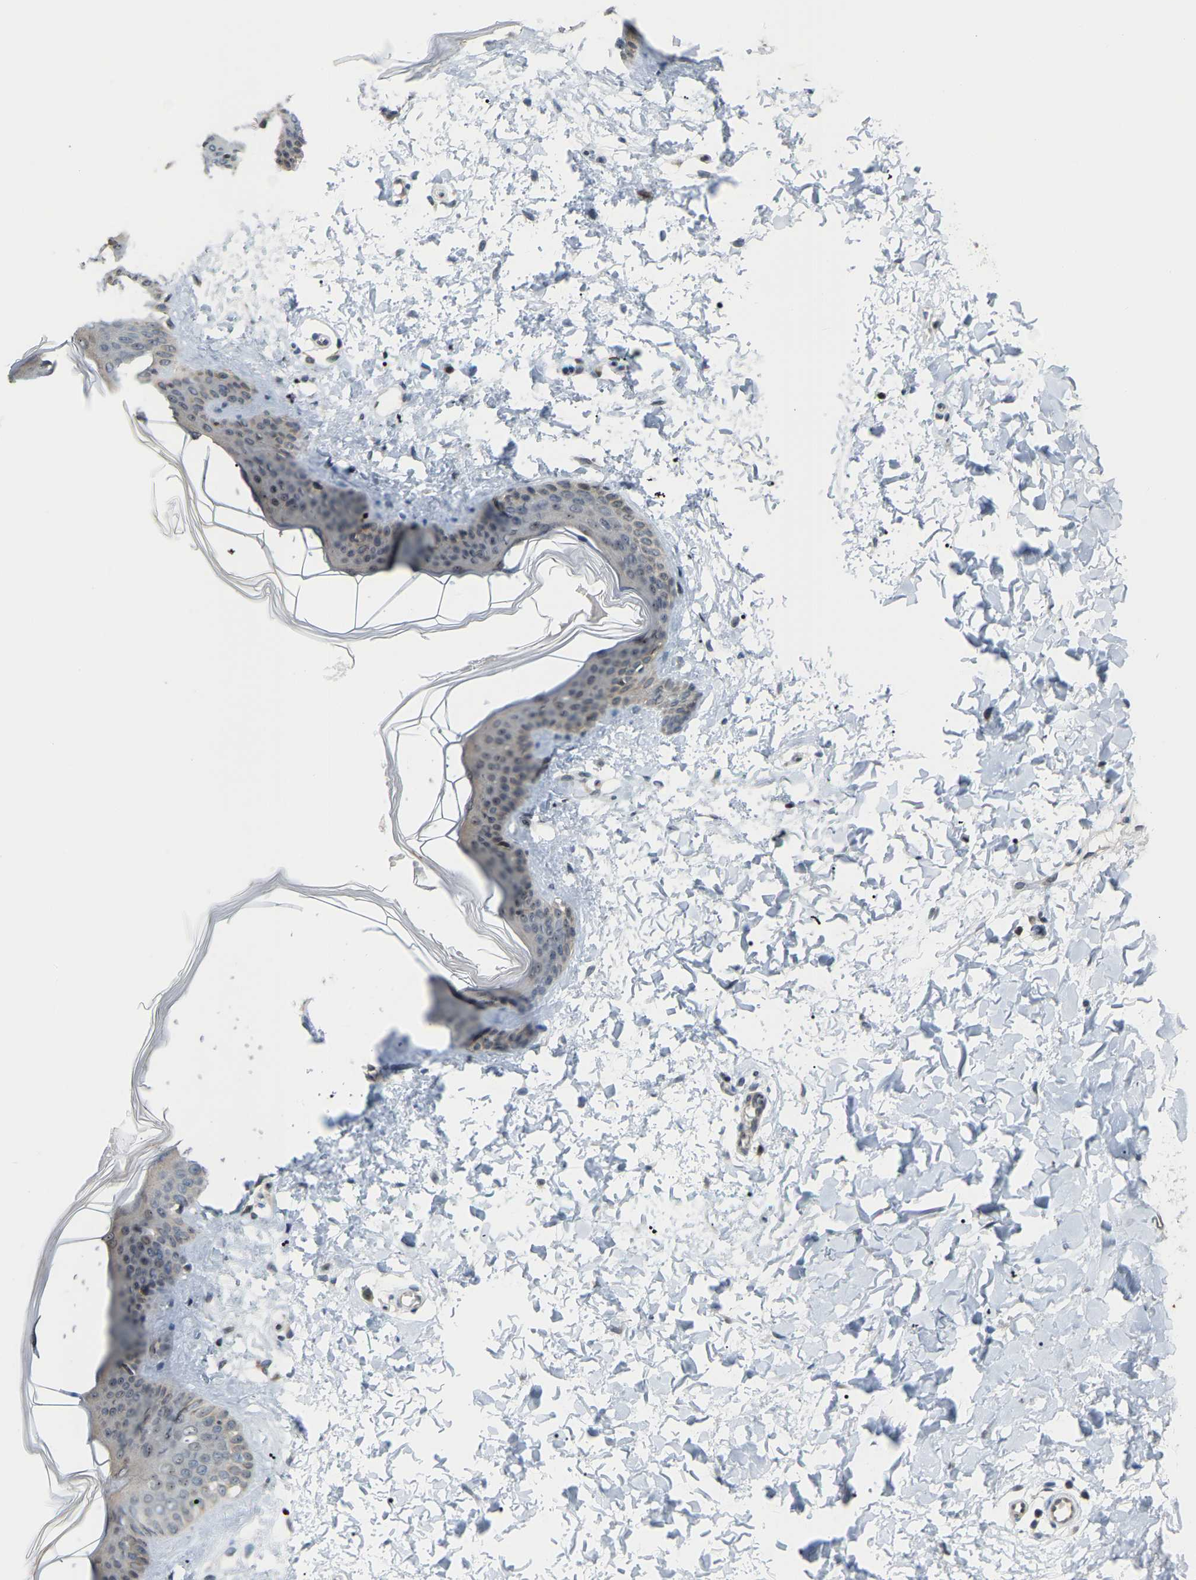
{"staining": {"intensity": "negative", "quantity": "none", "location": "none"}, "tissue": "skin", "cell_type": "Fibroblasts", "image_type": "normal", "snomed": [{"axis": "morphology", "description": "Normal tissue, NOS"}, {"axis": "topography", "description": "Skin"}], "caption": "This histopathology image is of benign skin stained with IHC to label a protein in brown with the nuclei are counter-stained blue. There is no positivity in fibroblasts. The staining is performed using DAB (3,3'-diaminobenzidine) brown chromogen with nuclei counter-stained in using hematoxylin.", "gene": "CROT", "patient": {"sex": "female", "age": 17}}